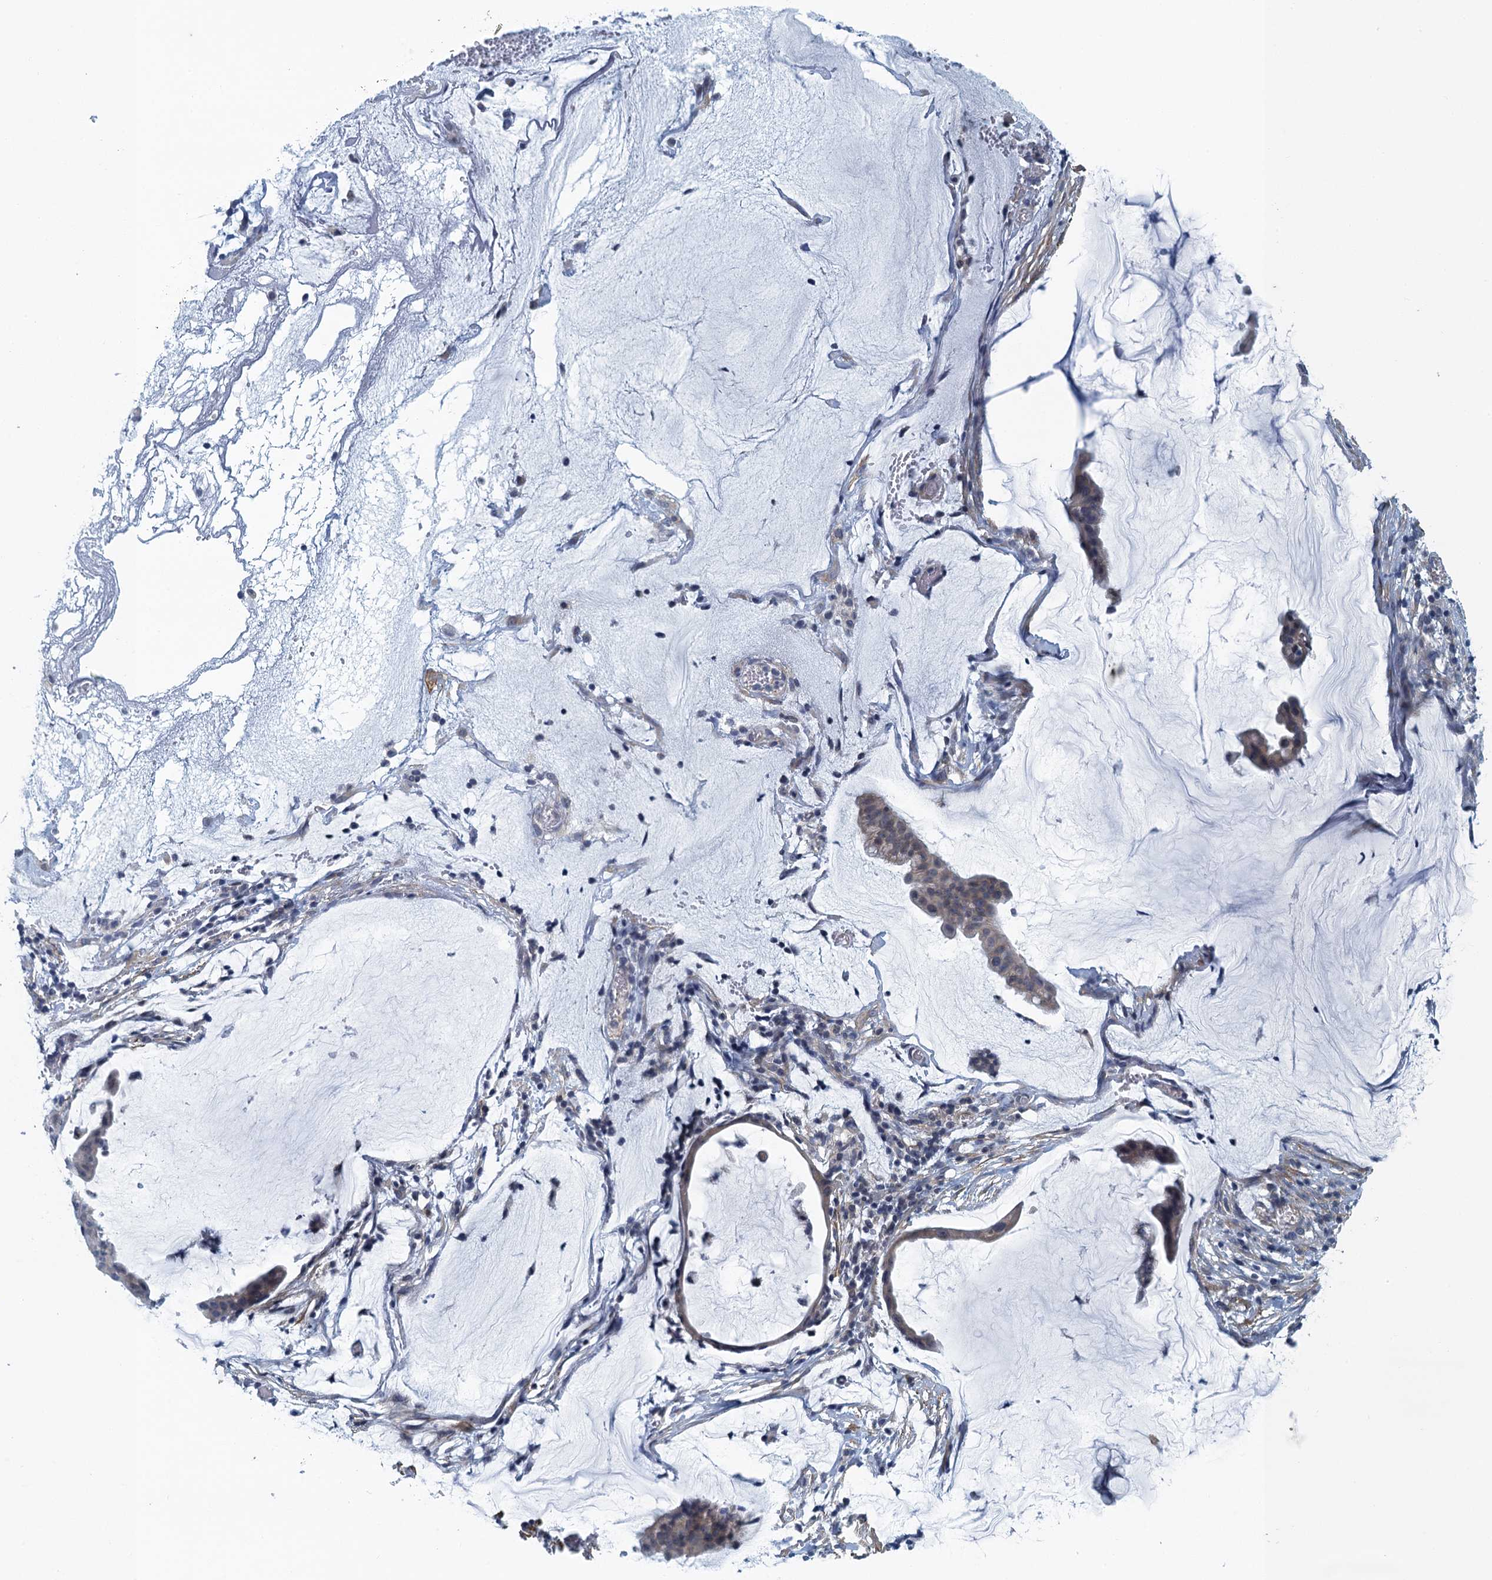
{"staining": {"intensity": "negative", "quantity": "none", "location": "none"}, "tissue": "ovarian cancer", "cell_type": "Tumor cells", "image_type": "cancer", "snomed": [{"axis": "morphology", "description": "Cystadenocarcinoma, mucinous, NOS"}, {"axis": "topography", "description": "Ovary"}], "caption": "Histopathology image shows no protein positivity in tumor cells of ovarian cancer tissue.", "gene": "ALG2", "patient": {"sex": "female", "age": 73}}